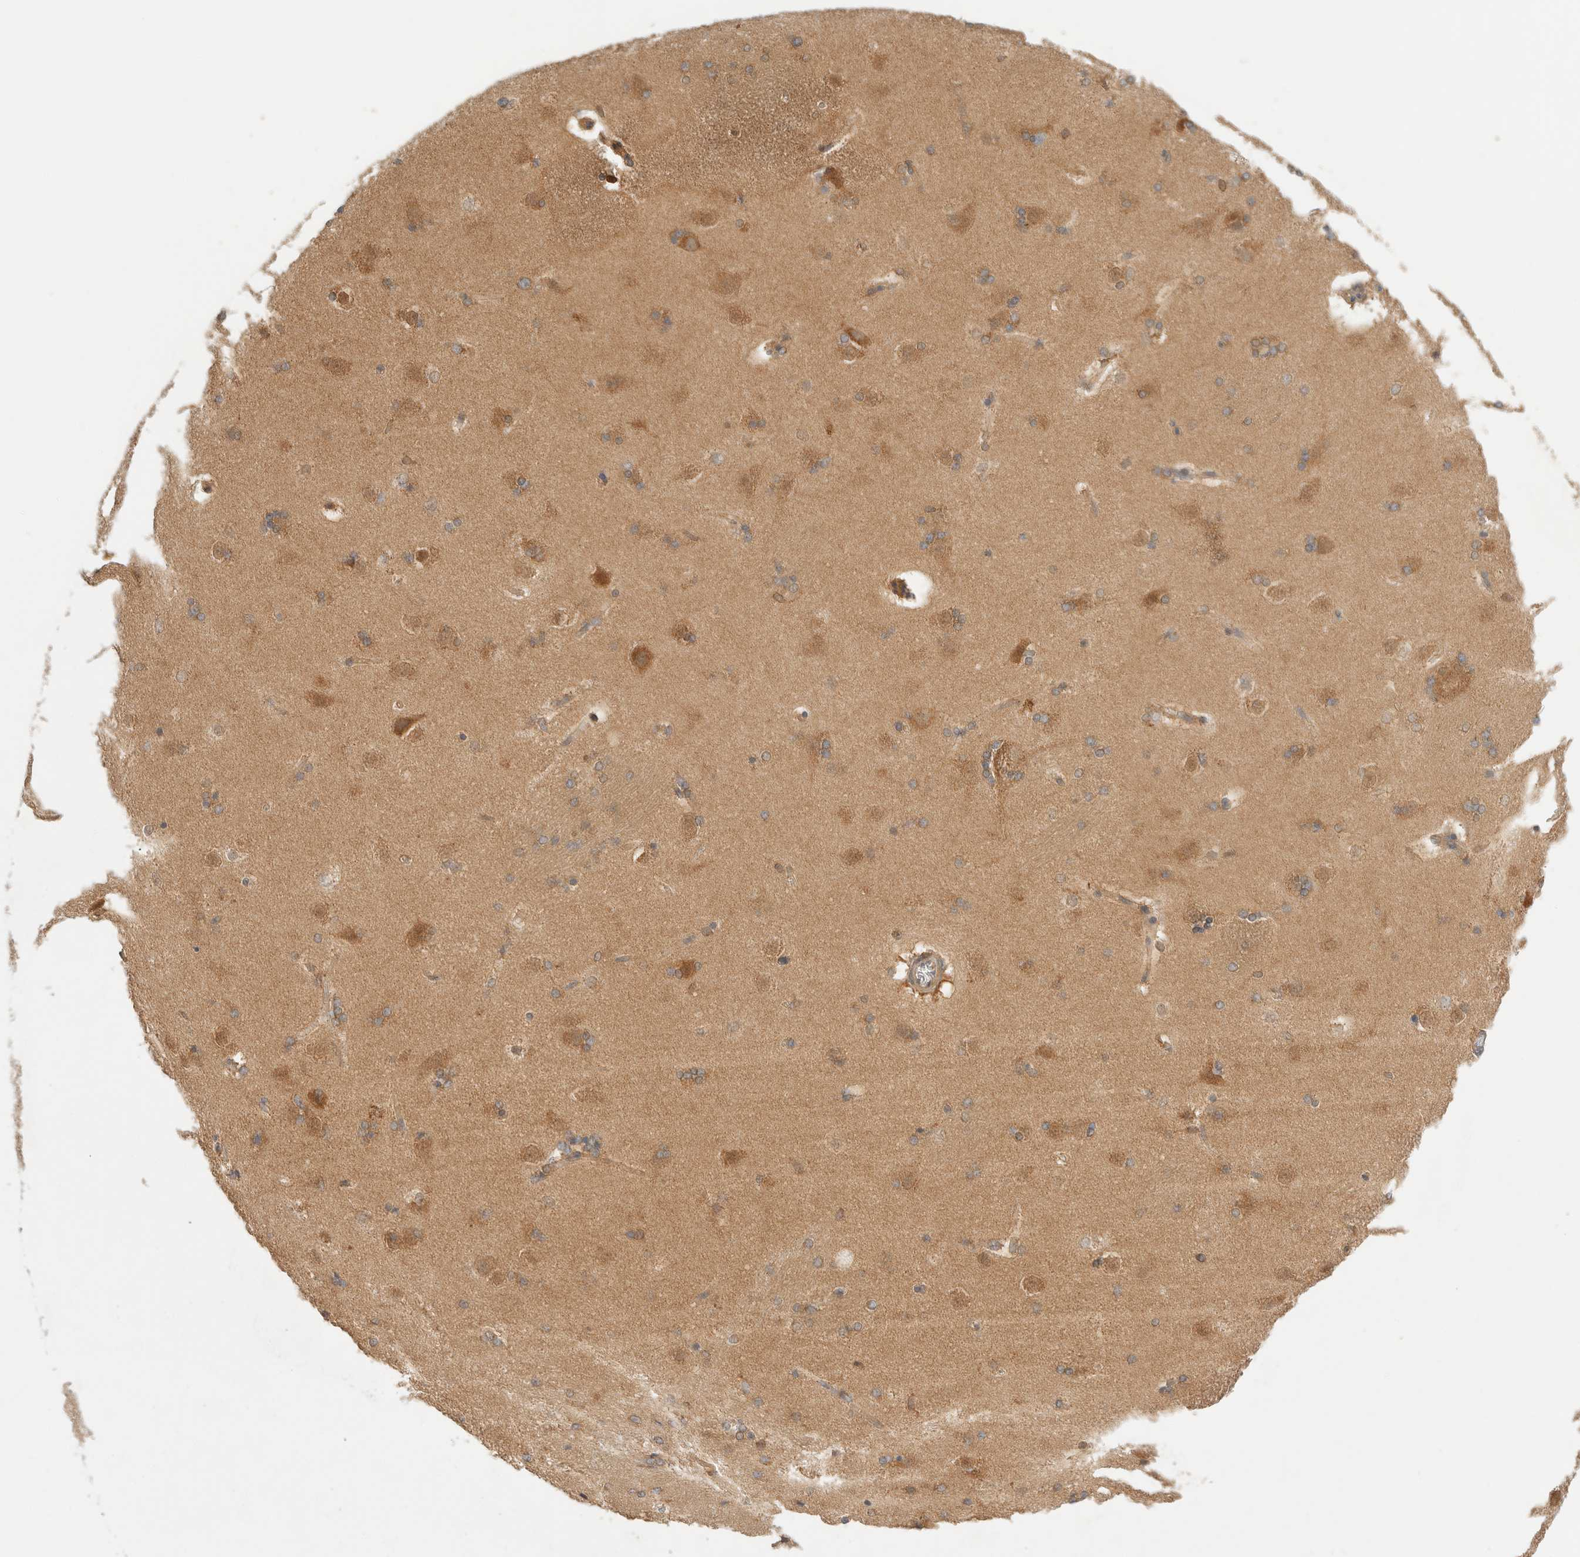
{"staining": {"intensity": "moderate", "quantity": ">75%", "location": "cytoplasmic/membranous"}, "tissue": "caudate", "cell_type": "Glial cells", "image_type": "normal", "snomed": [{"axis": "morphology", "description": "Normal tissue, NOS"}, {"axis": "topography", "description": "Lateral ventricle wall"}], "caption": "Immunohistochemistry (IHC) staining of benign caudate, which displays medium levels of moderate cytoplasmic/membranous expression in approximately >75% of glial cells indicating moderate cytoplasmic/membranous protein staining. The staining was performed using DAB (brown) for protein detection and nuclei were counterstained in hematoxylin (blue).", "gene": "RABEP1", "patient": {"sex": "female", "age": 19}}